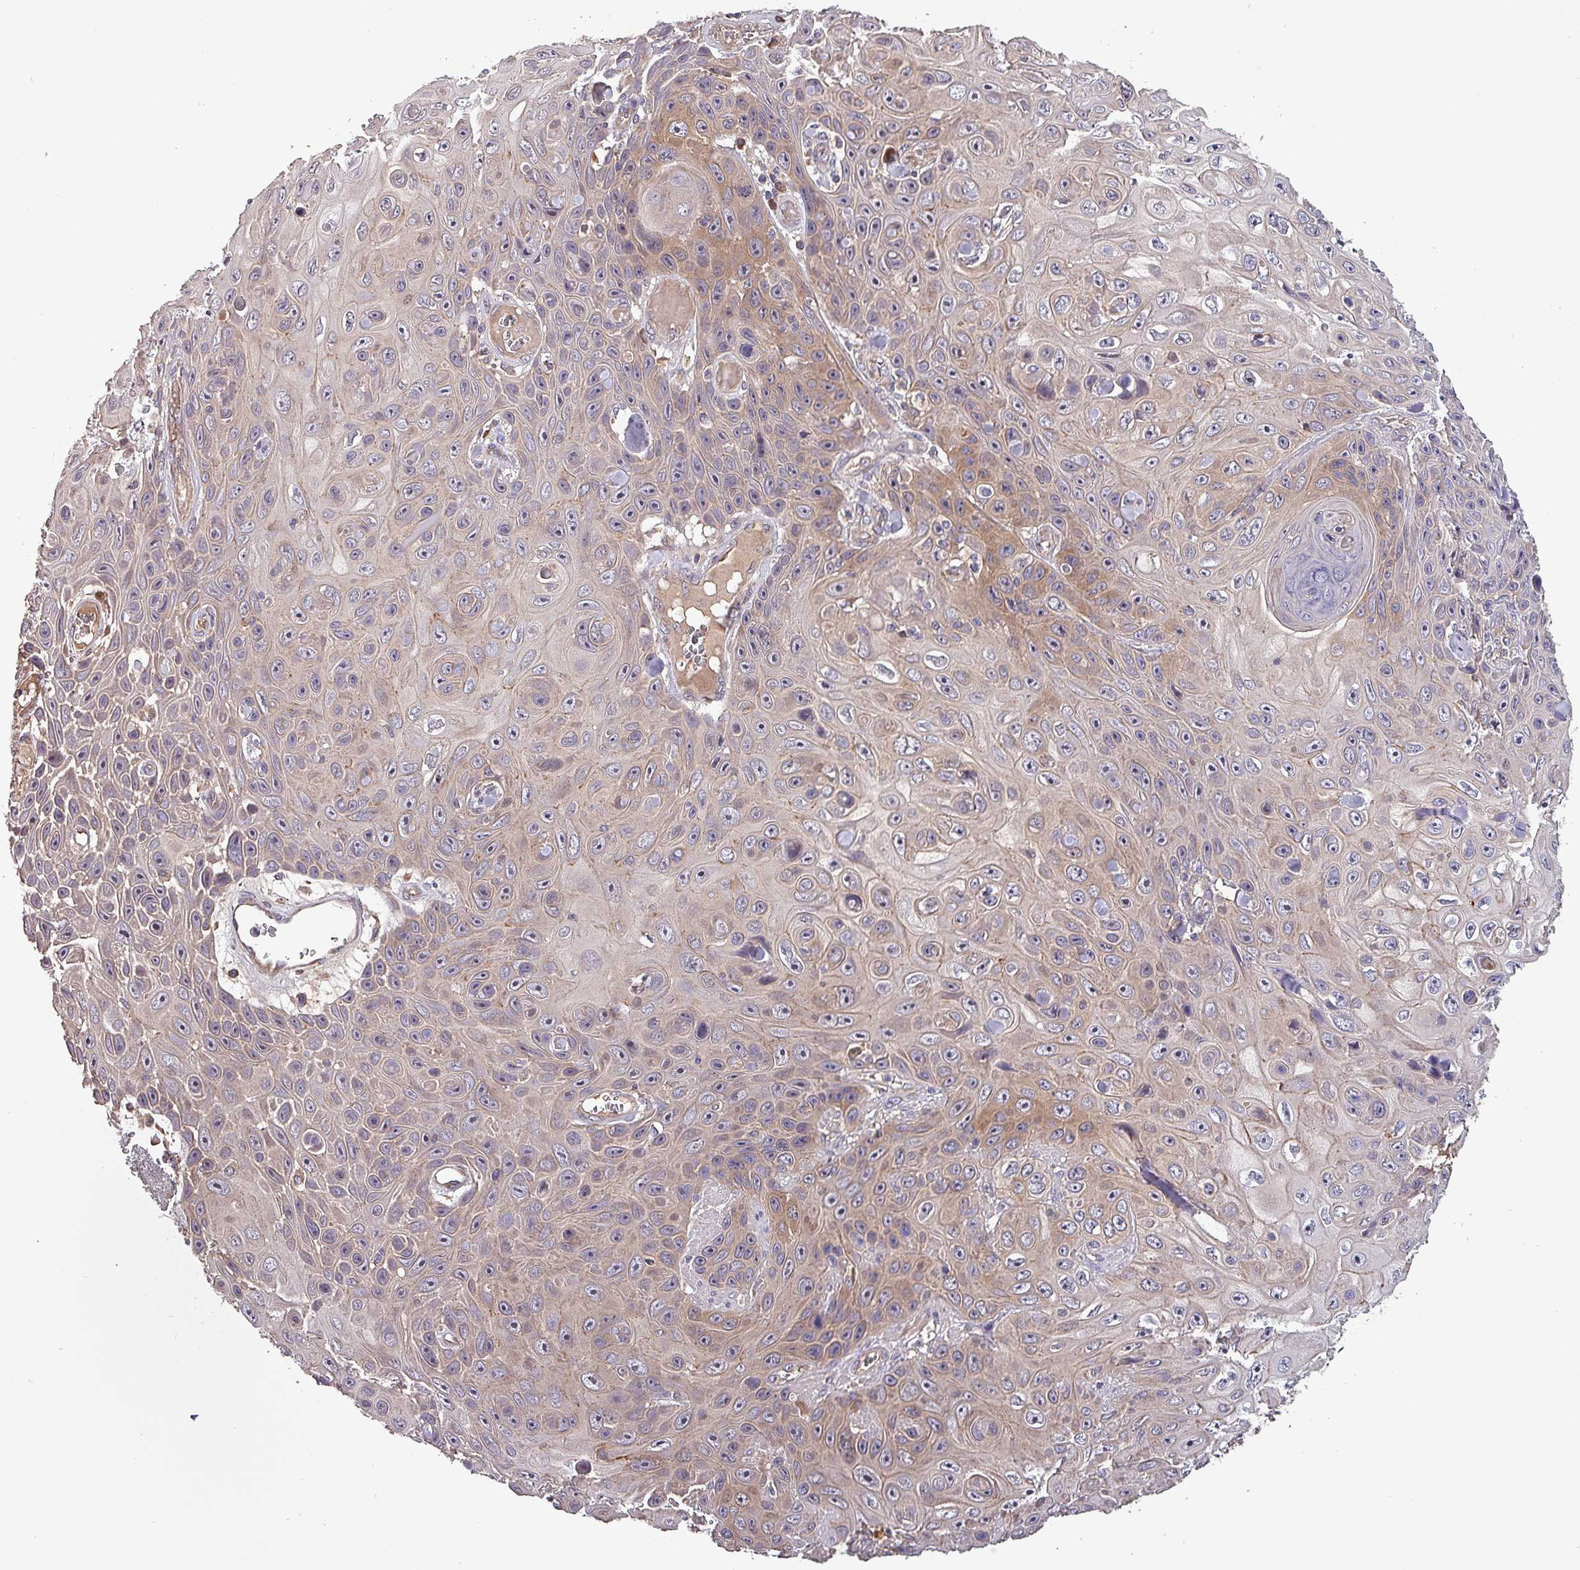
{"staining": {"intensity": "weak", "quantity": "25%-75%", "location": "cytoplasmic/membranous"}, "tissue": "skin cancer", "cell_type": "Tumor cells", "image_type": "cancer", "snomed": [{"axis": "morphology", "description": "Squamous cell carcinoma, NOS"}, {"axis": "topography", "description": "Skin"}], "caption": "There is low levels of weak cytoplasmic/membranous positivity in tumor cells of squamous cell carcinoma (skin), as demonstrated by immunohistochemical staining (brown color).", "gene": "PAFAH1B2", "patient": {"sex": "male", "age": 82}}